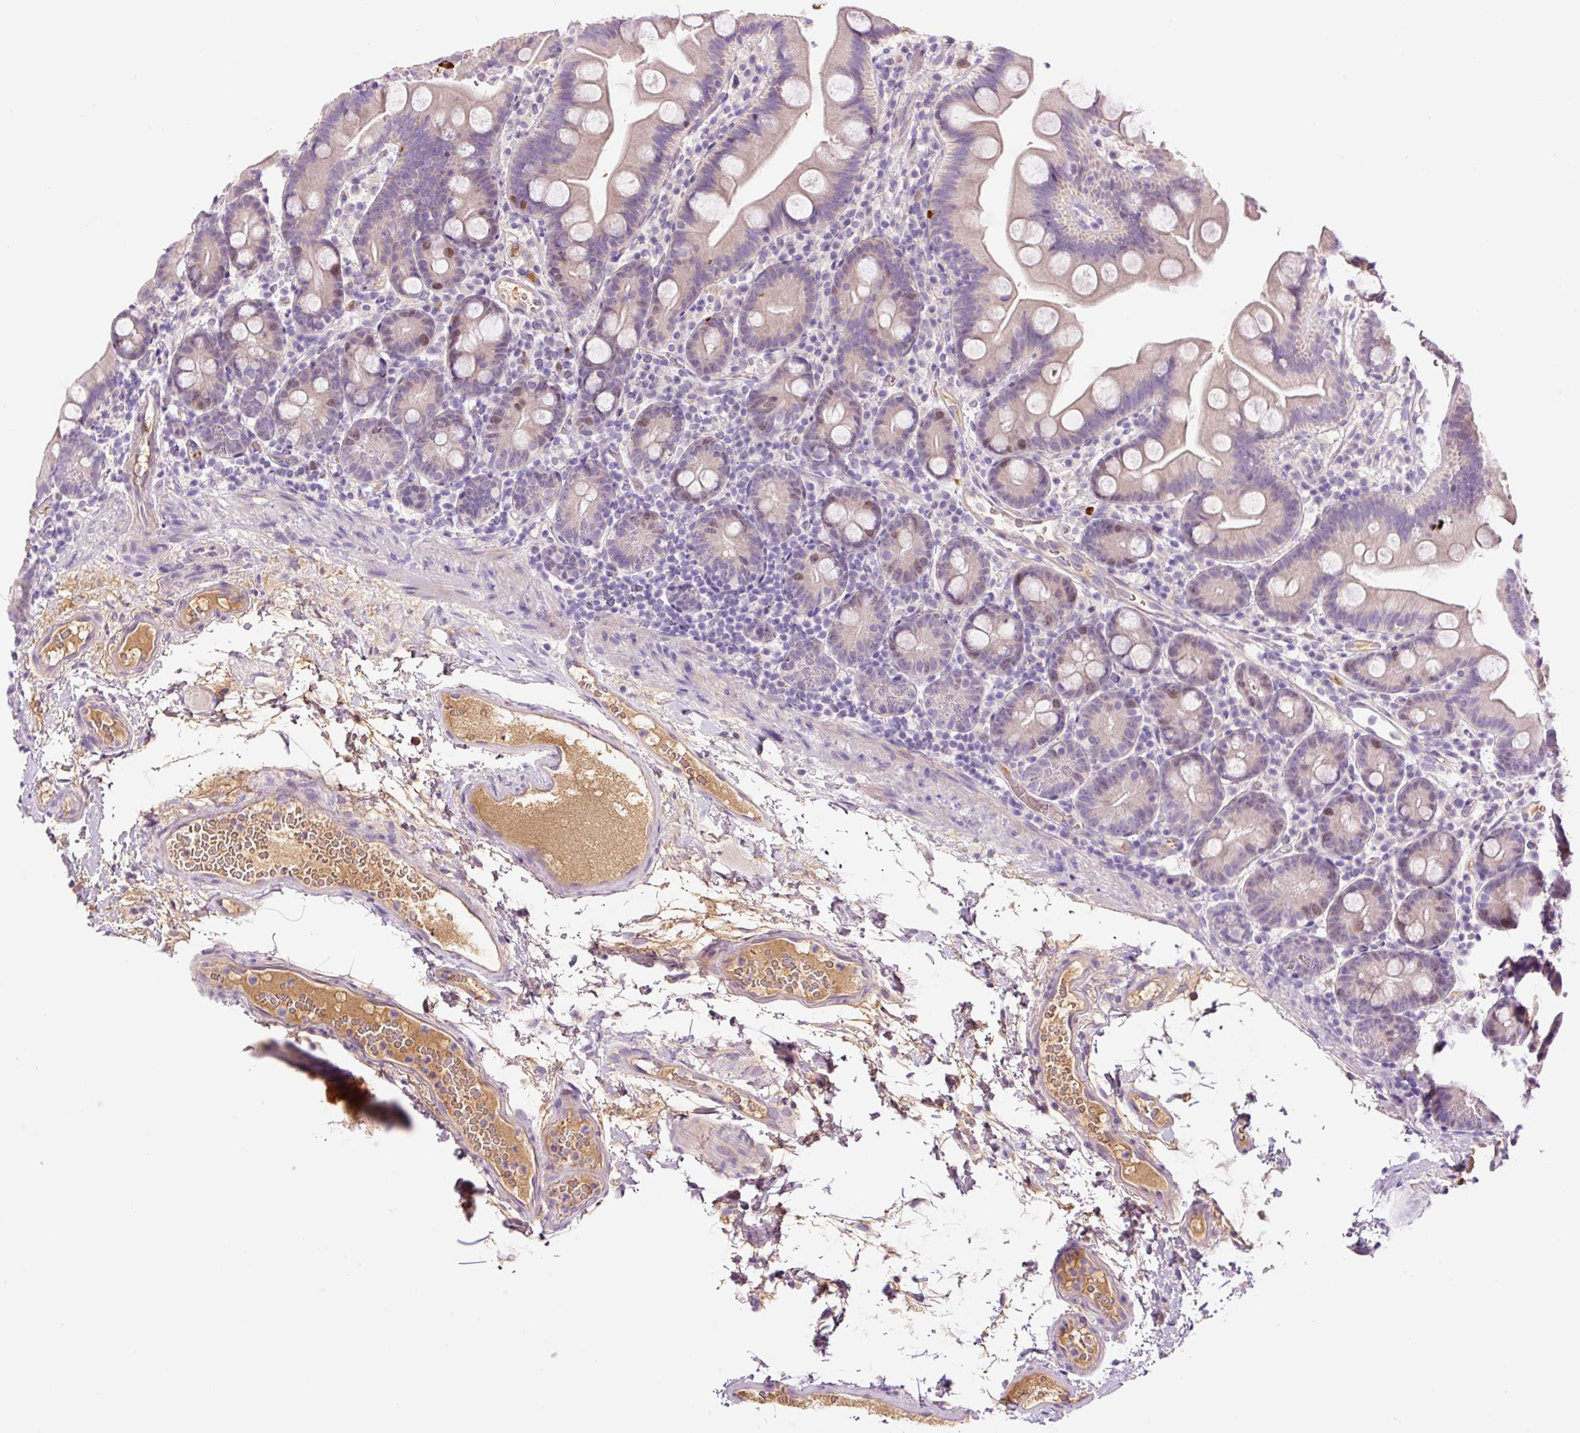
{"staining": {"intensity": "moderate", "quantity": "<25%", "location": "cytoplasmic/membranous,nuclear"}, "tissue": "small intestine", "cell_type": "Glandular cells", "image_type": "normal", "snomed": [{"axis": "morphology", "description": "Normal tissue, NOS"}, {"axis": "topography", "description": "Small intestine"}], "caption": "This micrograph displays normal small intestine stained with immunohistochemistry to label a protein in brown. The cytoplasmic/membranous,nuclear of glandular cells show moderate positivity for the protein. Nuclei are counter-stained blue.", "gene": "DPPA4", "patient": {"sex": "female", "age": 68}}